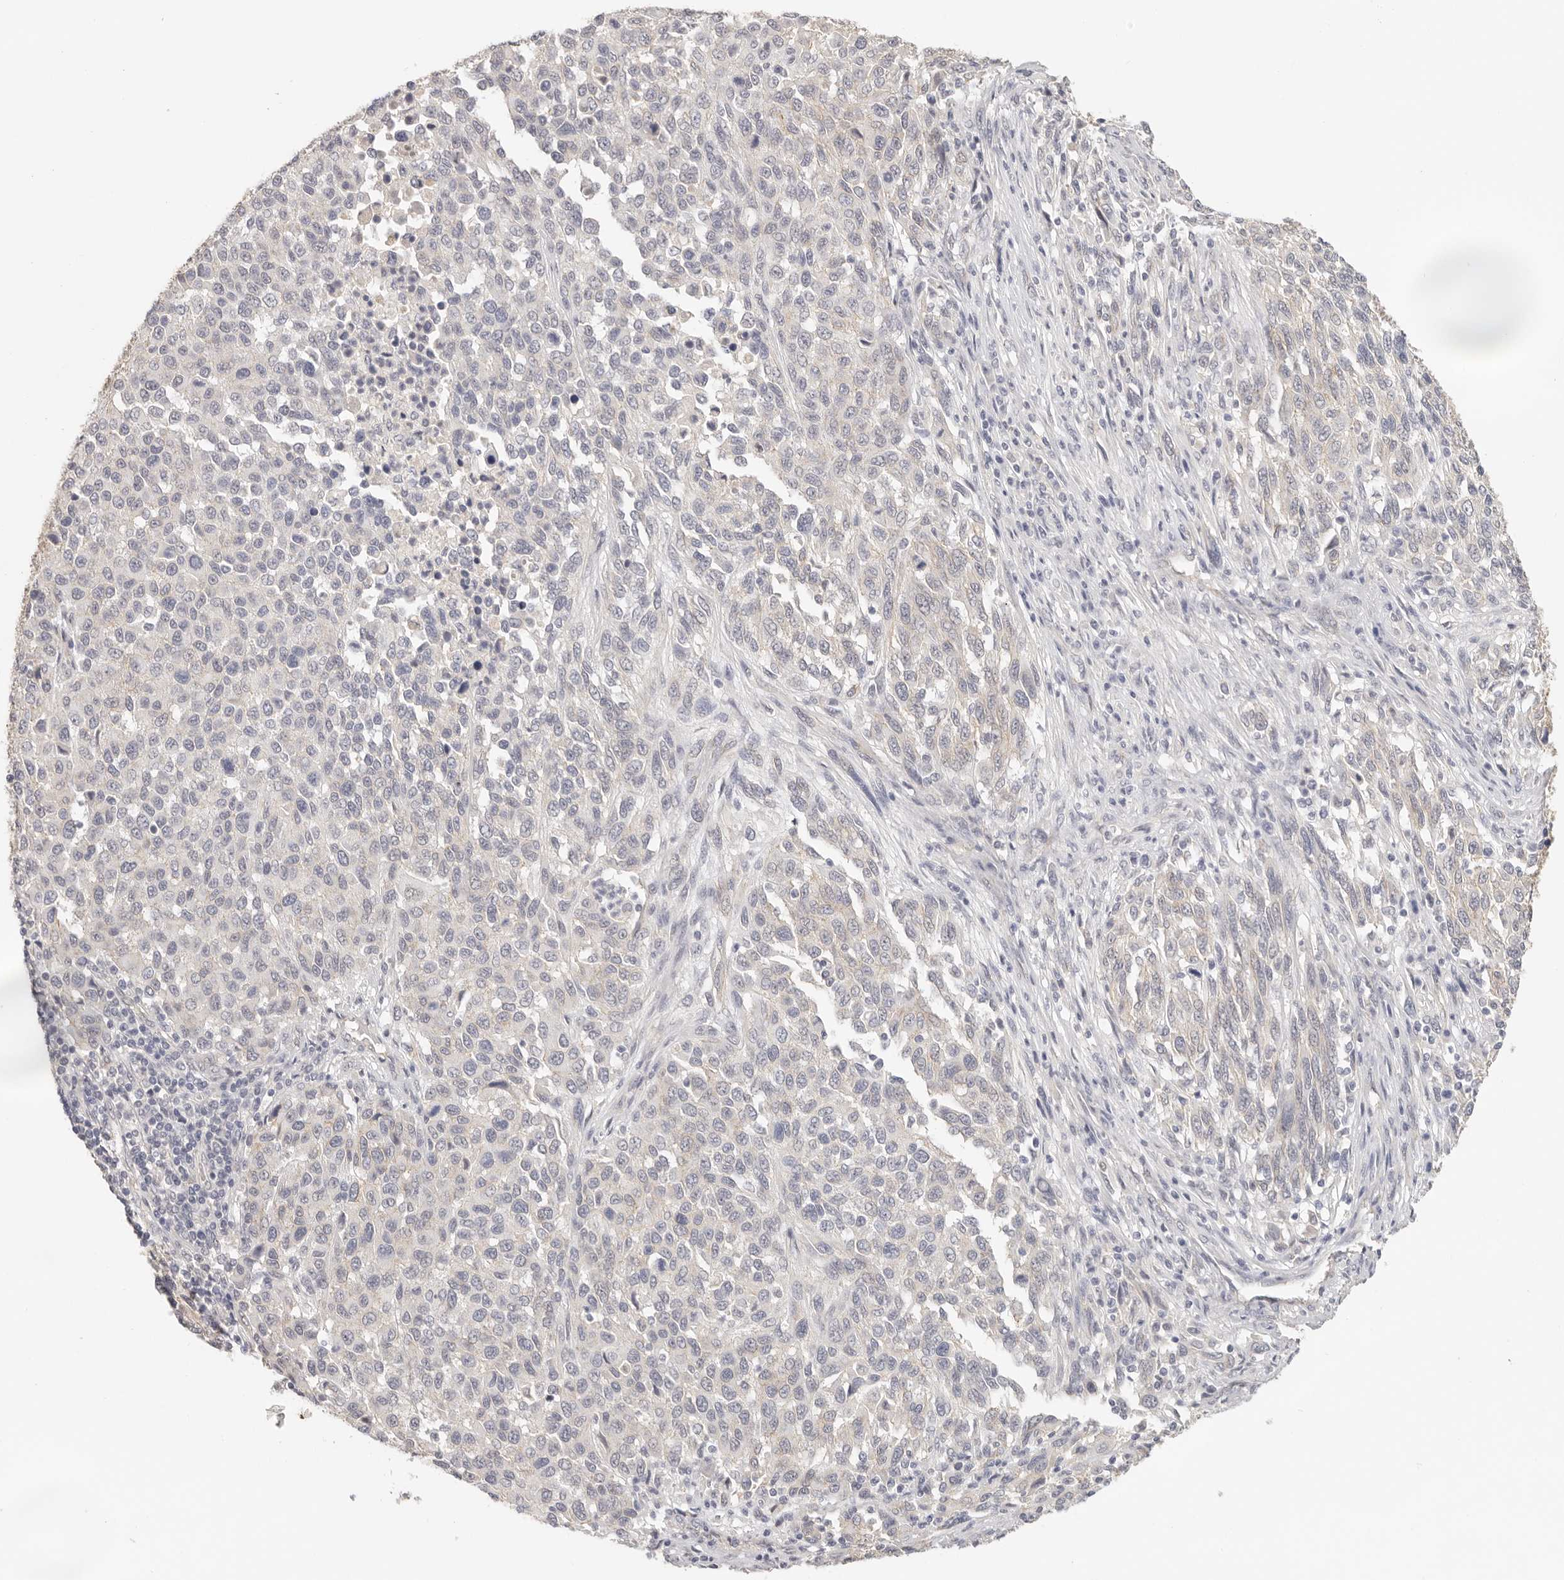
{"staining": {"intensity": "negative", "quantity": "none", "location": "none"}, "tissue": "melanoma", "cell_type": "Tumor cells", "image_type": "cancer", "snomed": [{"axis": "morphology", "description": "Malignant melanoma, Metastatic site"}, {"axis": "topography", "description": "Lymph node"}], "caption": "A micrograph of human malignant melanoma (metastatic site) is negative for staining in tumor cells.", "gene": "ANXA9", "patient": {"sex": "male", "age": 61}}